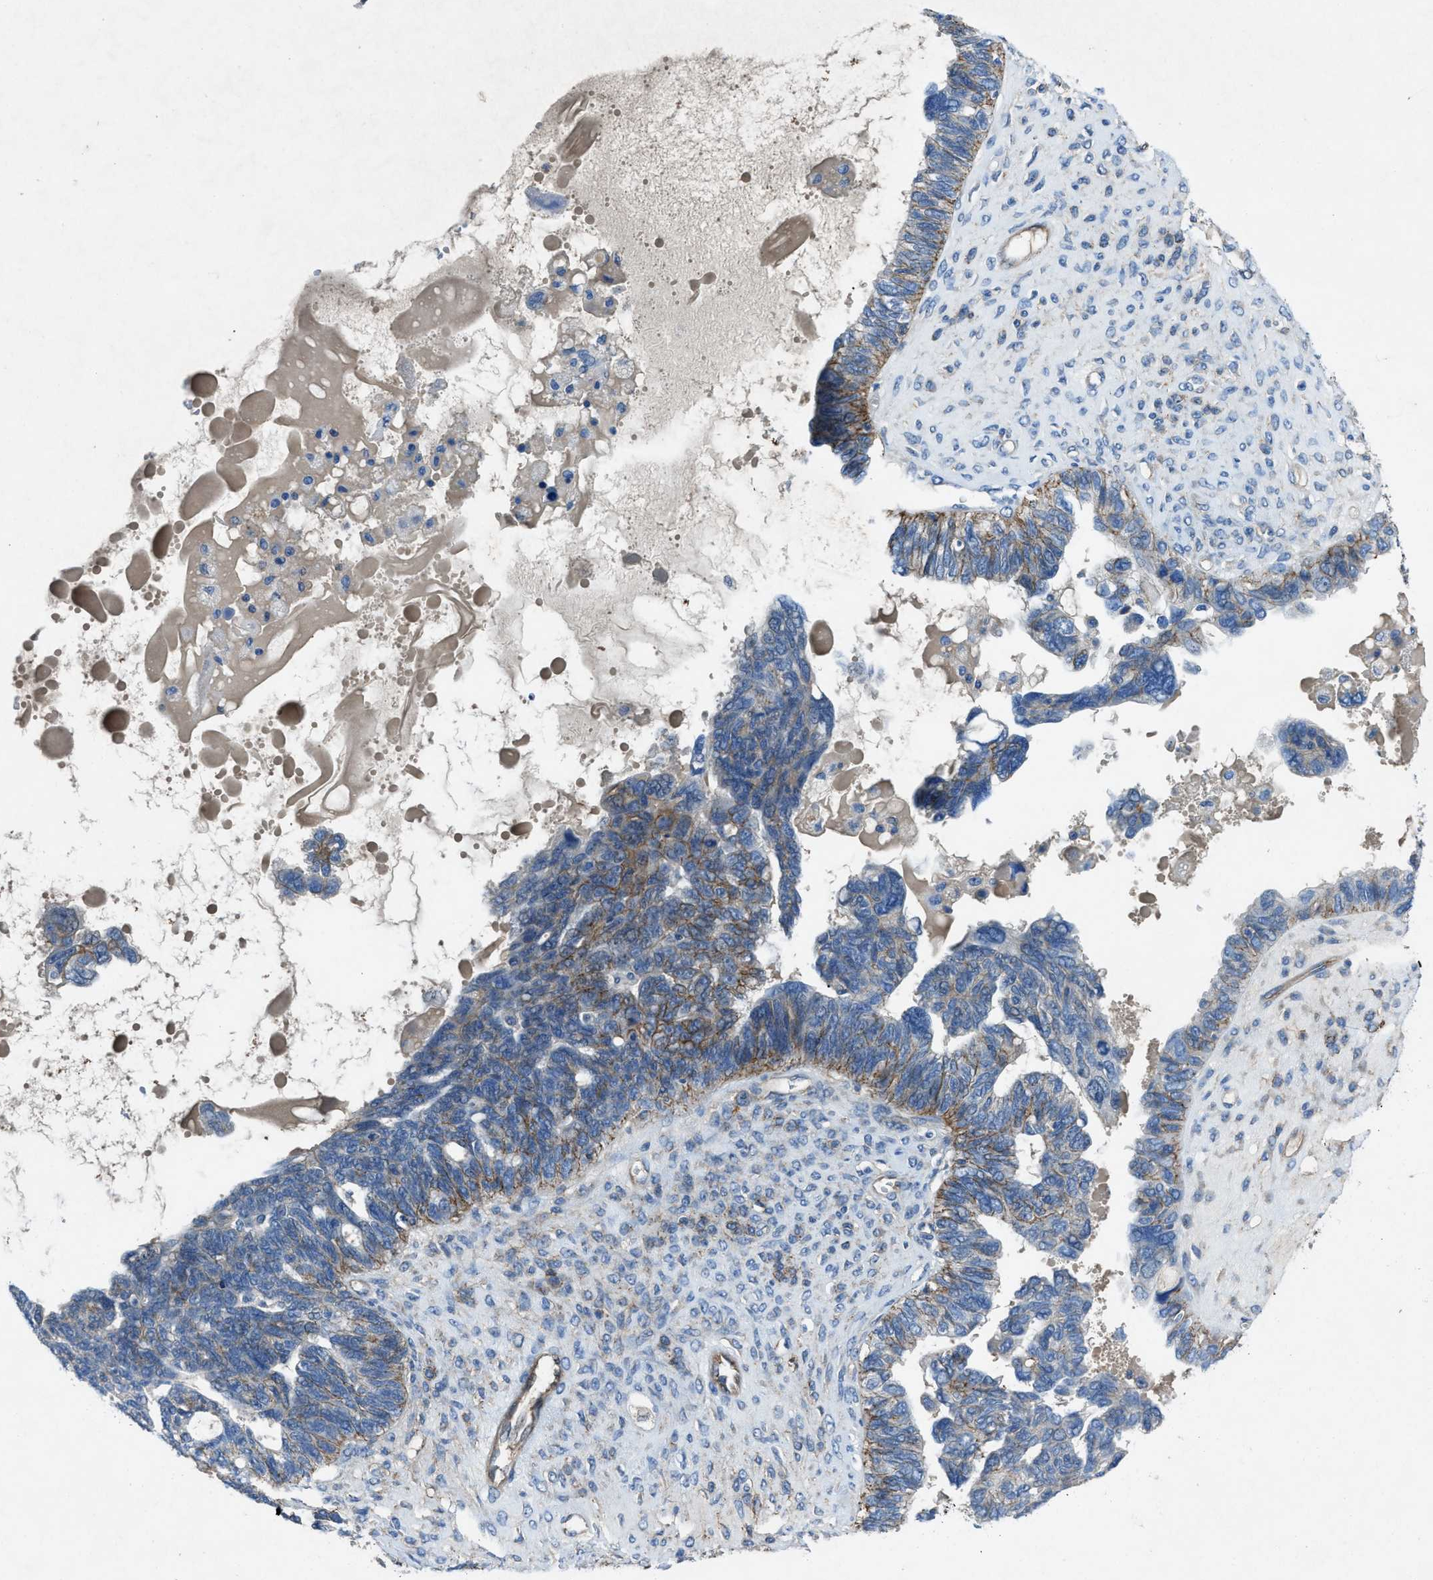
{"staining": {"intensity": "weak", "quantity": "25%-75%", "location": "cytoplasmic/membranous"}, "tissue": "ovarian cancer", "cell_type": "Tumor cells", "image_type": "cancer", "snomed": [{"axis": "morphology", "description": "Cystadenocarcinoma, serous, NOS"}, {"axis": "topography", "description": "Ovary"}], "caption": "IHC of ovarian cancer (serous cystadenocarcinoma) exhibits low levels of weak cytoplasmic/membranous positivity in approximately 25%-75% of tumor cells.", "gene": "PTGFRN", "patient": {"sex": "female", "age": 79}}